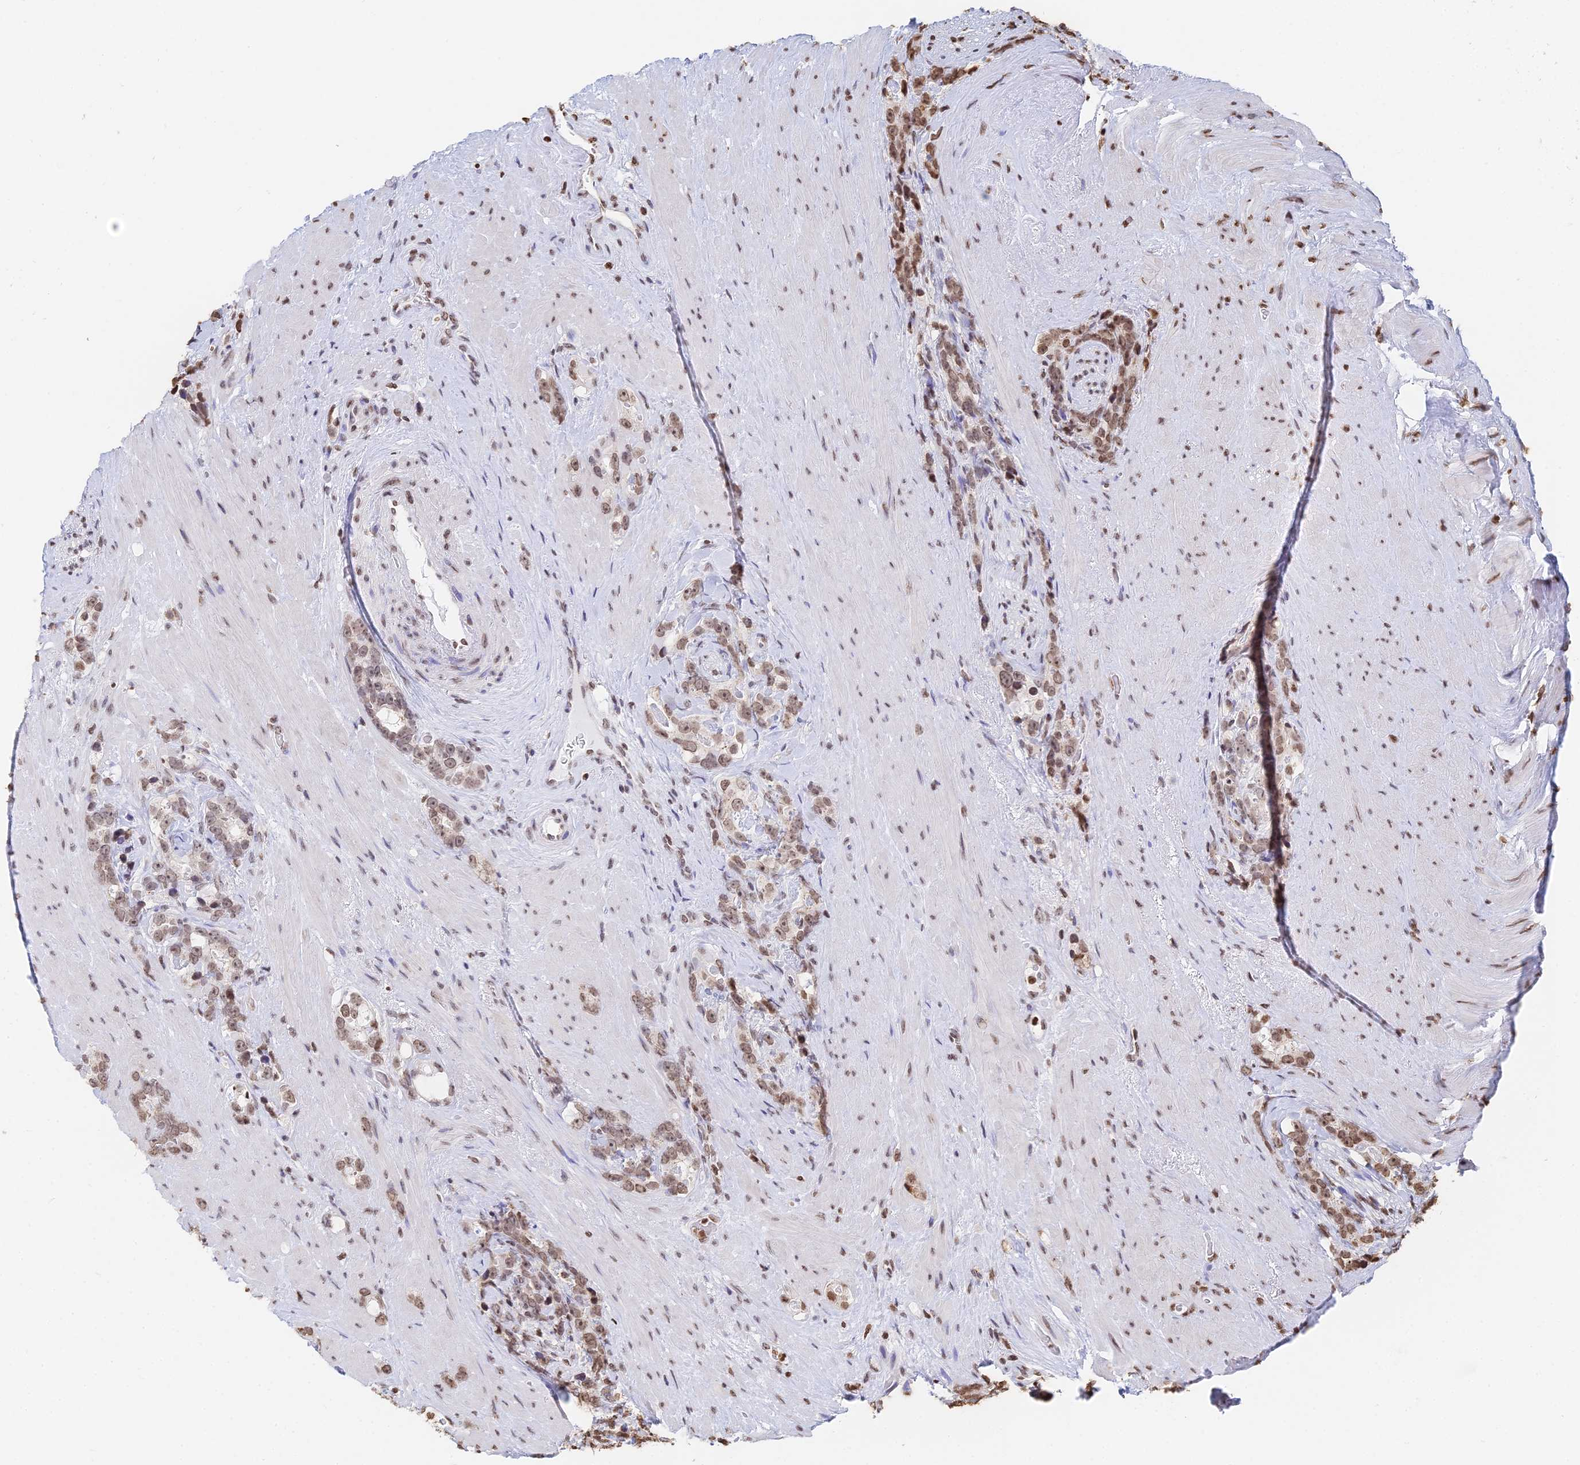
{"staining": {"intensity": "weak", "quantity": ">75%", "location": "nuclear"}, "tissue": "prostate cancer", "cell_type": "Tumor cells", "image_type": "cancer", "snomed": [{"axis": "morphology", "description": "Adenocarcinoma, High grade"}, {"axis": "topography", "description": "Prostate"}], "caption": "Protein staining of prostate cancer tissue reveals weak nuclear positivity in about >75% of tumor cells.", "gene": "GBP3", "patient": {"sex": "male", "age": 74}}